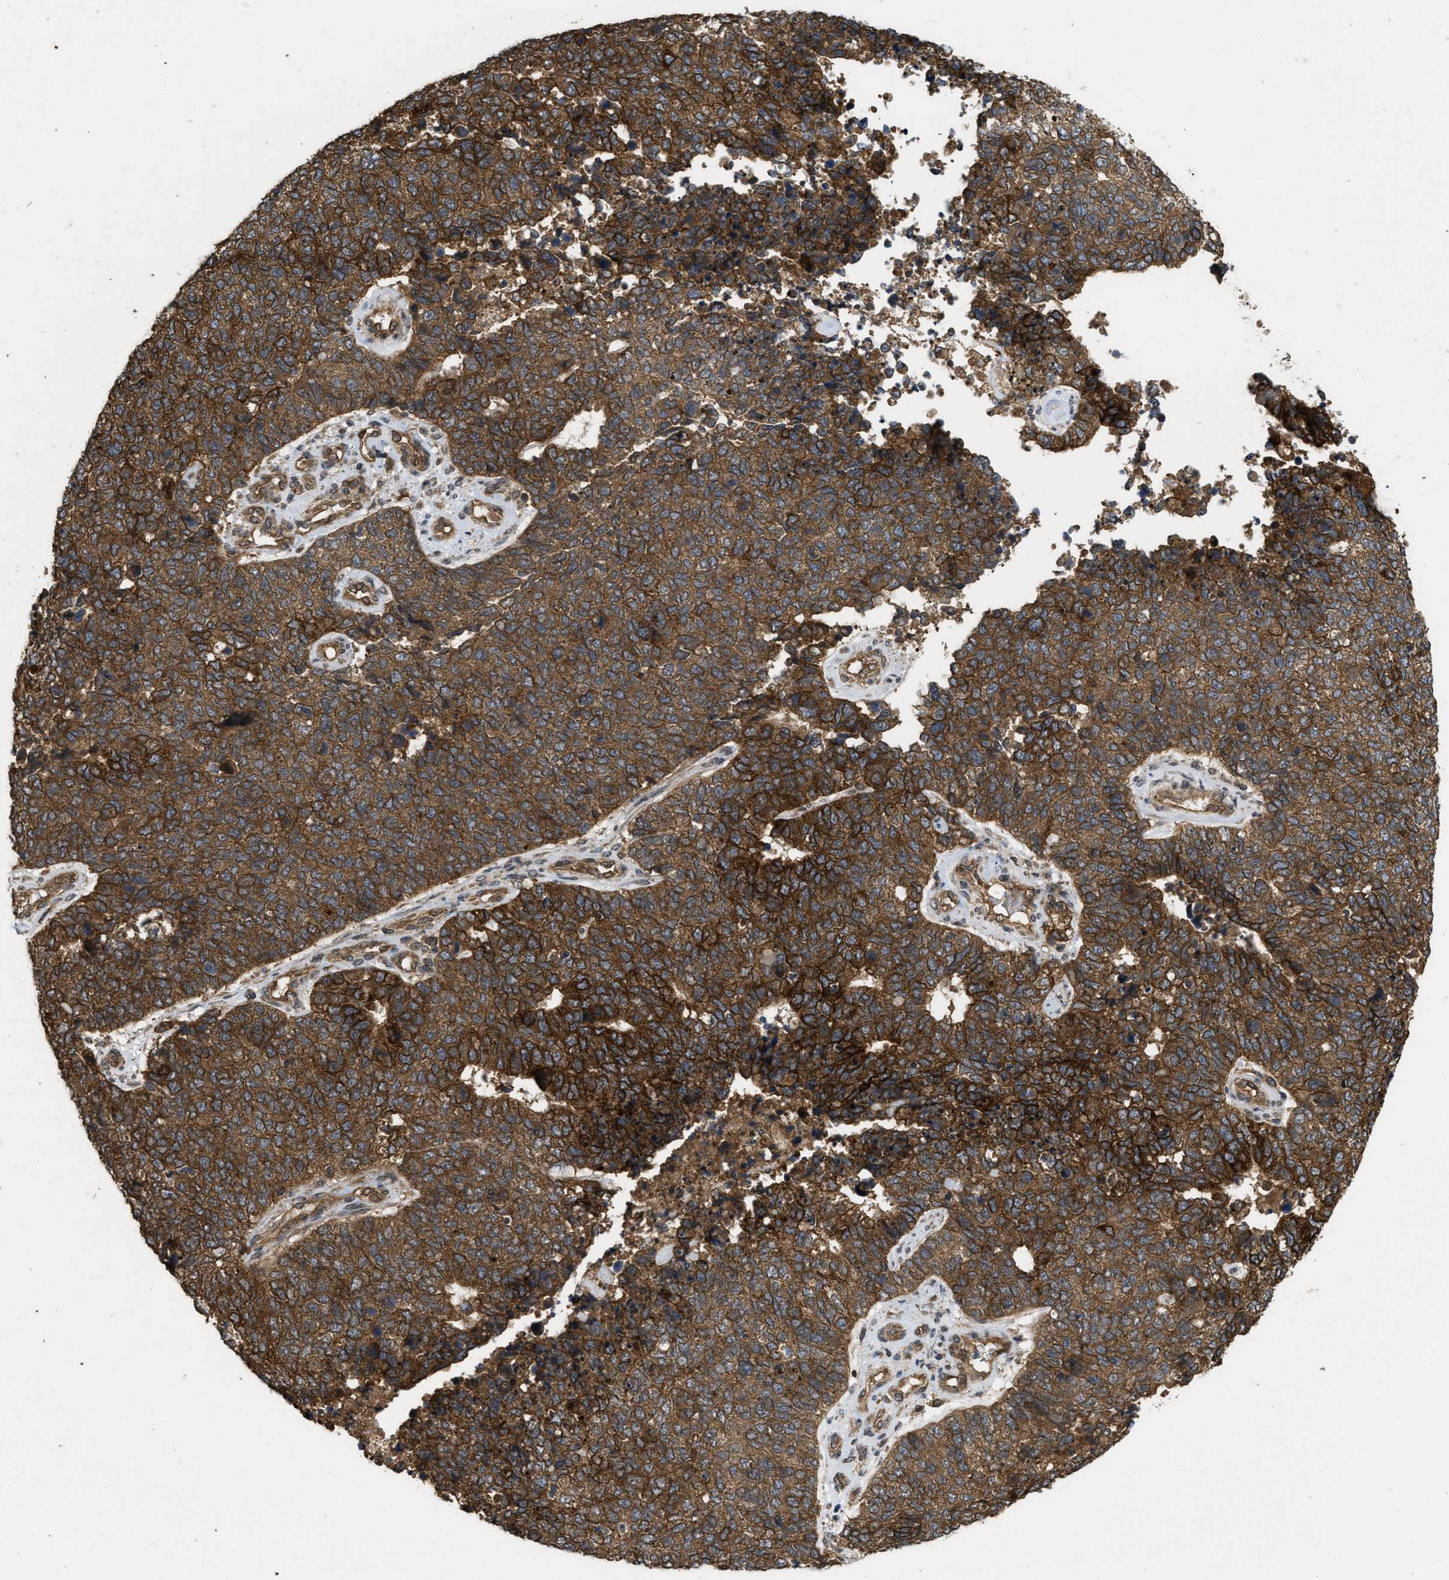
{"staining": {"intensity": "strong", "quantity": ">75%", "location": "cytoplasmic/membranous"}, "tissue": "cervical cancer", "cell_type": "Tumor cells", "image_type": "cancer", "snomed": [{"axis": "morphology", "description": "Squamous cell carcinoma, NOS"}, {"axis": "topography", "description": "Cervix"}], "caption": "Cervical cancer (squamous cell carcinoma) was stained to show a protein in brown. There is high levels of strong cytoplasmic/membranous positivity in approximately >75% of tumor cells.", "gene": "FZD6", "patient": {"sex": "female", "age": 63}}